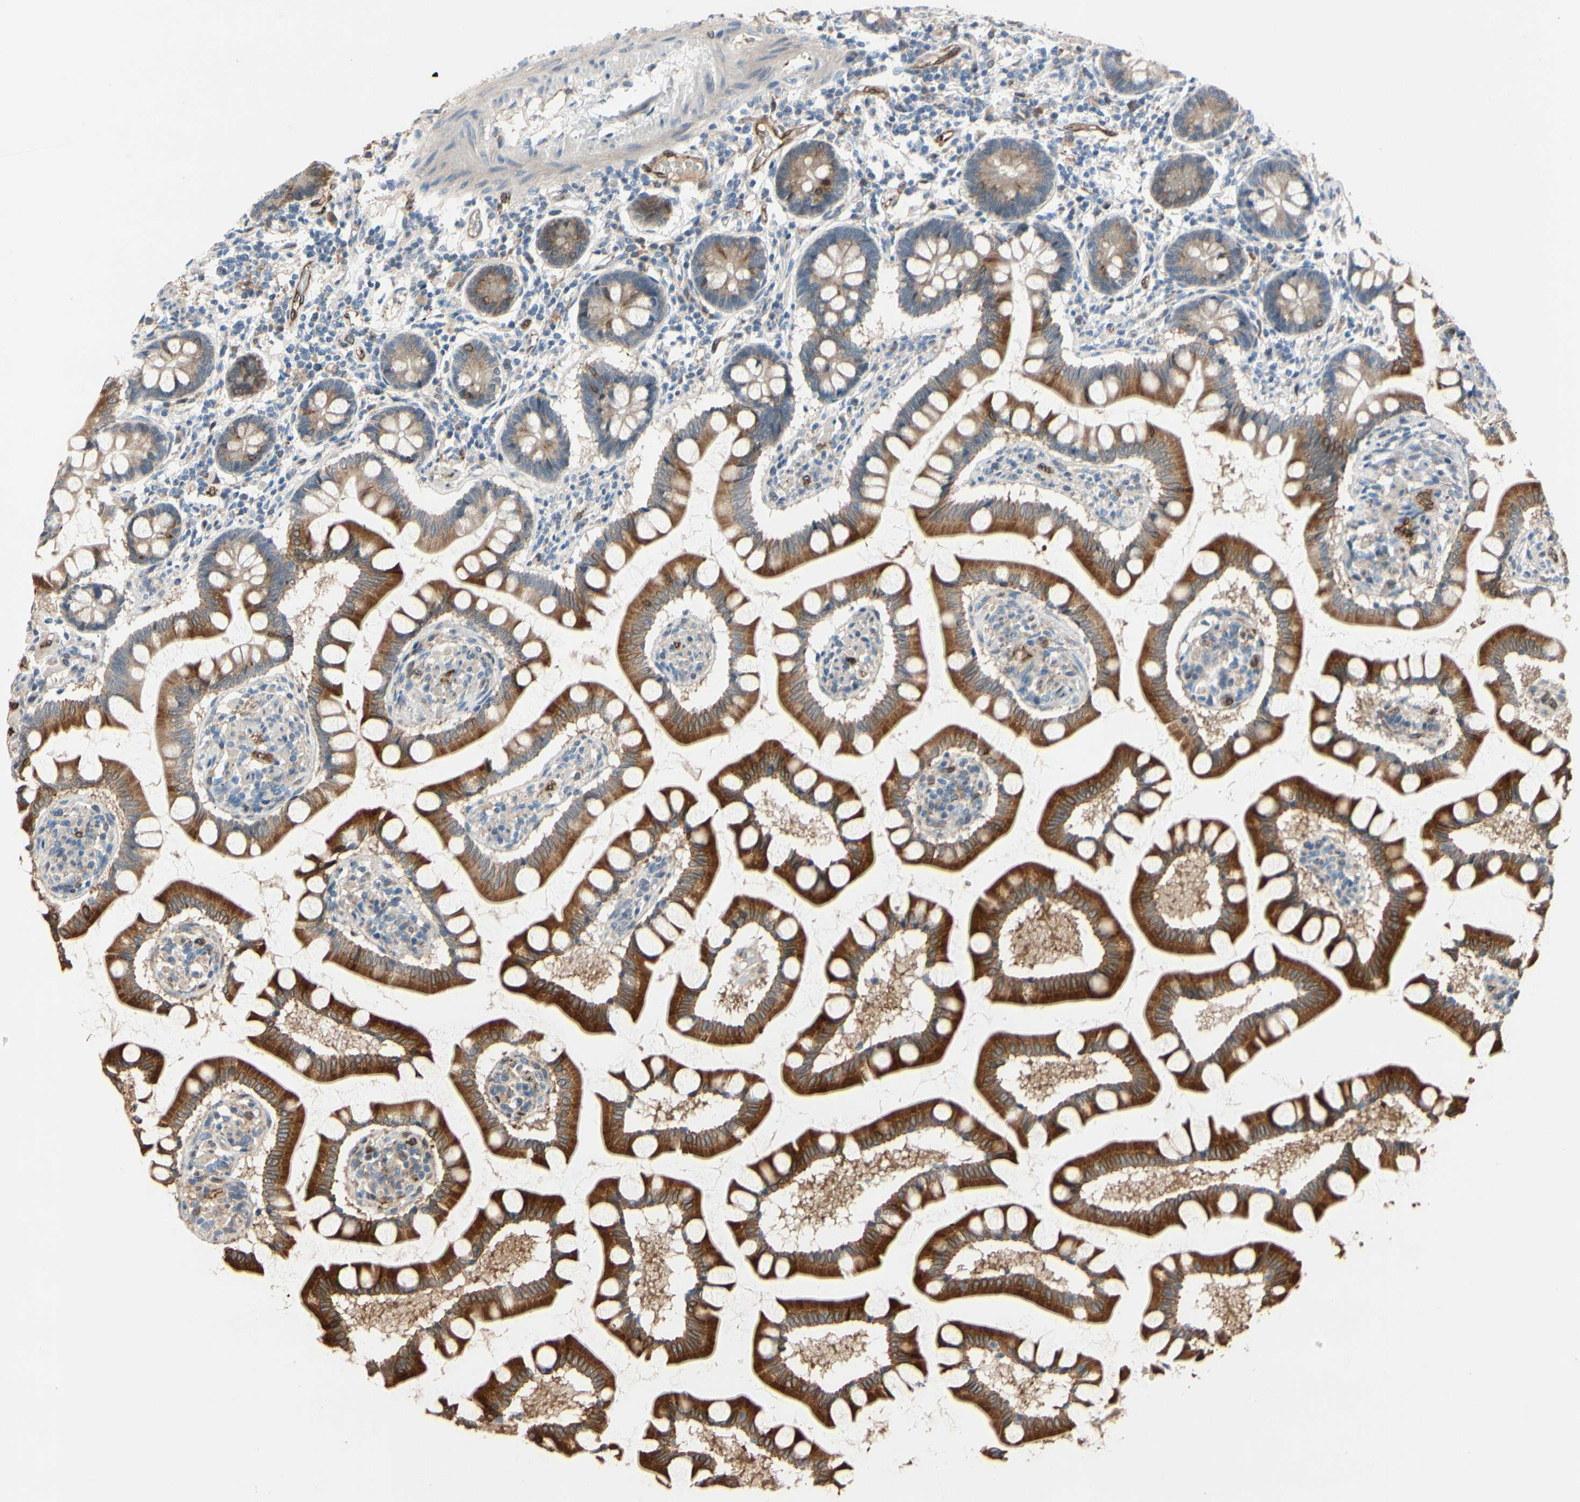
{"staining": {"intensity": "strong", "quantity": ">75%", "location": "cytoplasmic/membranous"}, "tissue": "small intestine", "cell_type": "Glandular cells", "image_type": "normal", "snomed": [{"axis": "morphology", "description": "Normal tissue, NOS"}, {"axis": "topography", "description": "Small intestine"}], "caption": "The immunohistochemical stain shows strong cytoplasmic/membranous expression in glandular cells of benign small intestine.", "gene": "PRXL2A", "patient": {"sex": "male", "age": 41}}